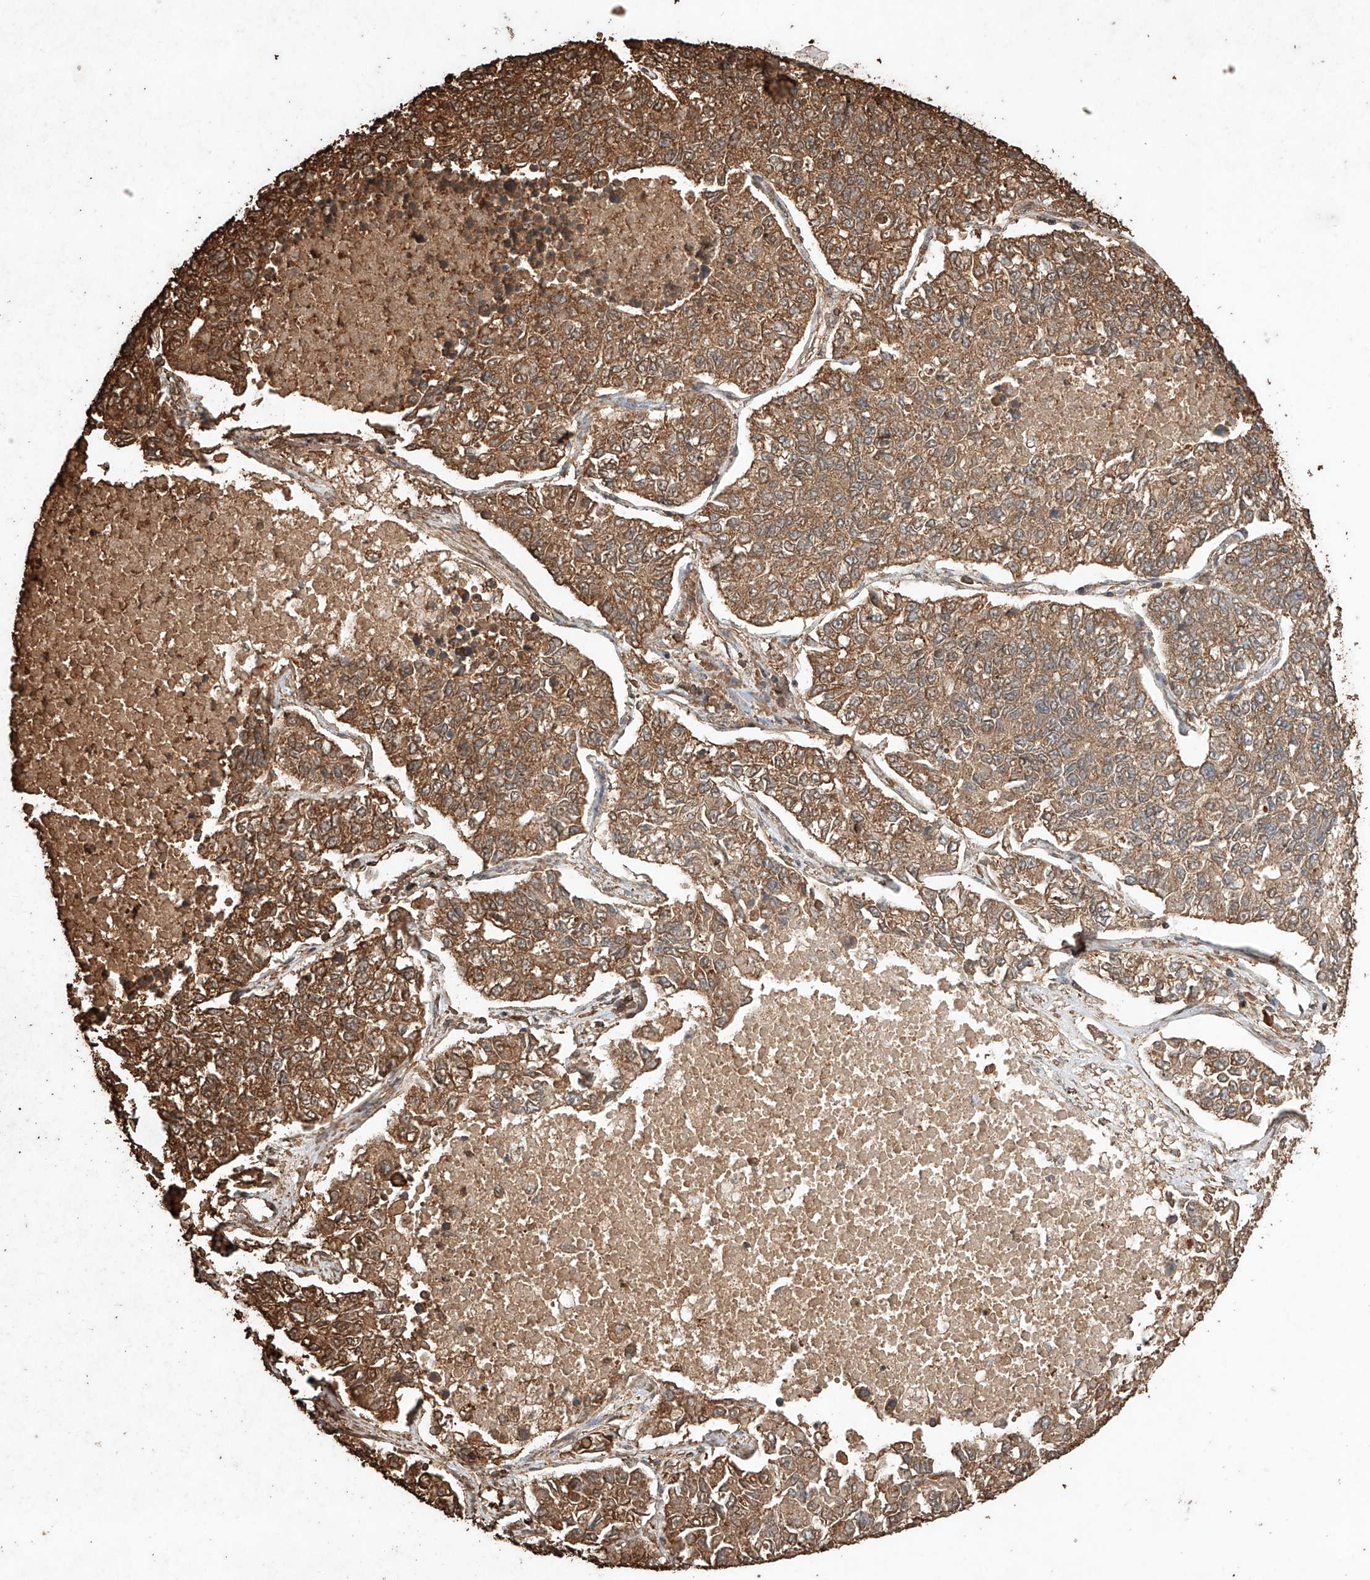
{"staining": {"intensity": "moderate", "quantity": ">75%", "location": "cytoplasmic/membranous"}, "tissue": "lung cancer", "cell_type": "Tumor cells", "image_type": "cancer", "snomed": [{"axis": "morphology", "description": "Adenocarcinoma, NOS"}, {"axis": "topography", "description": "Lung"}], "caption": "Immunohistochemical staining of human adenocarcinoma (lung) displays medium levels of moderate cytoplasmic/membranous positivity in about >75% of tumor cells.", "gene": "M6PR", "patient": {"sex": "male", "age": 49}}